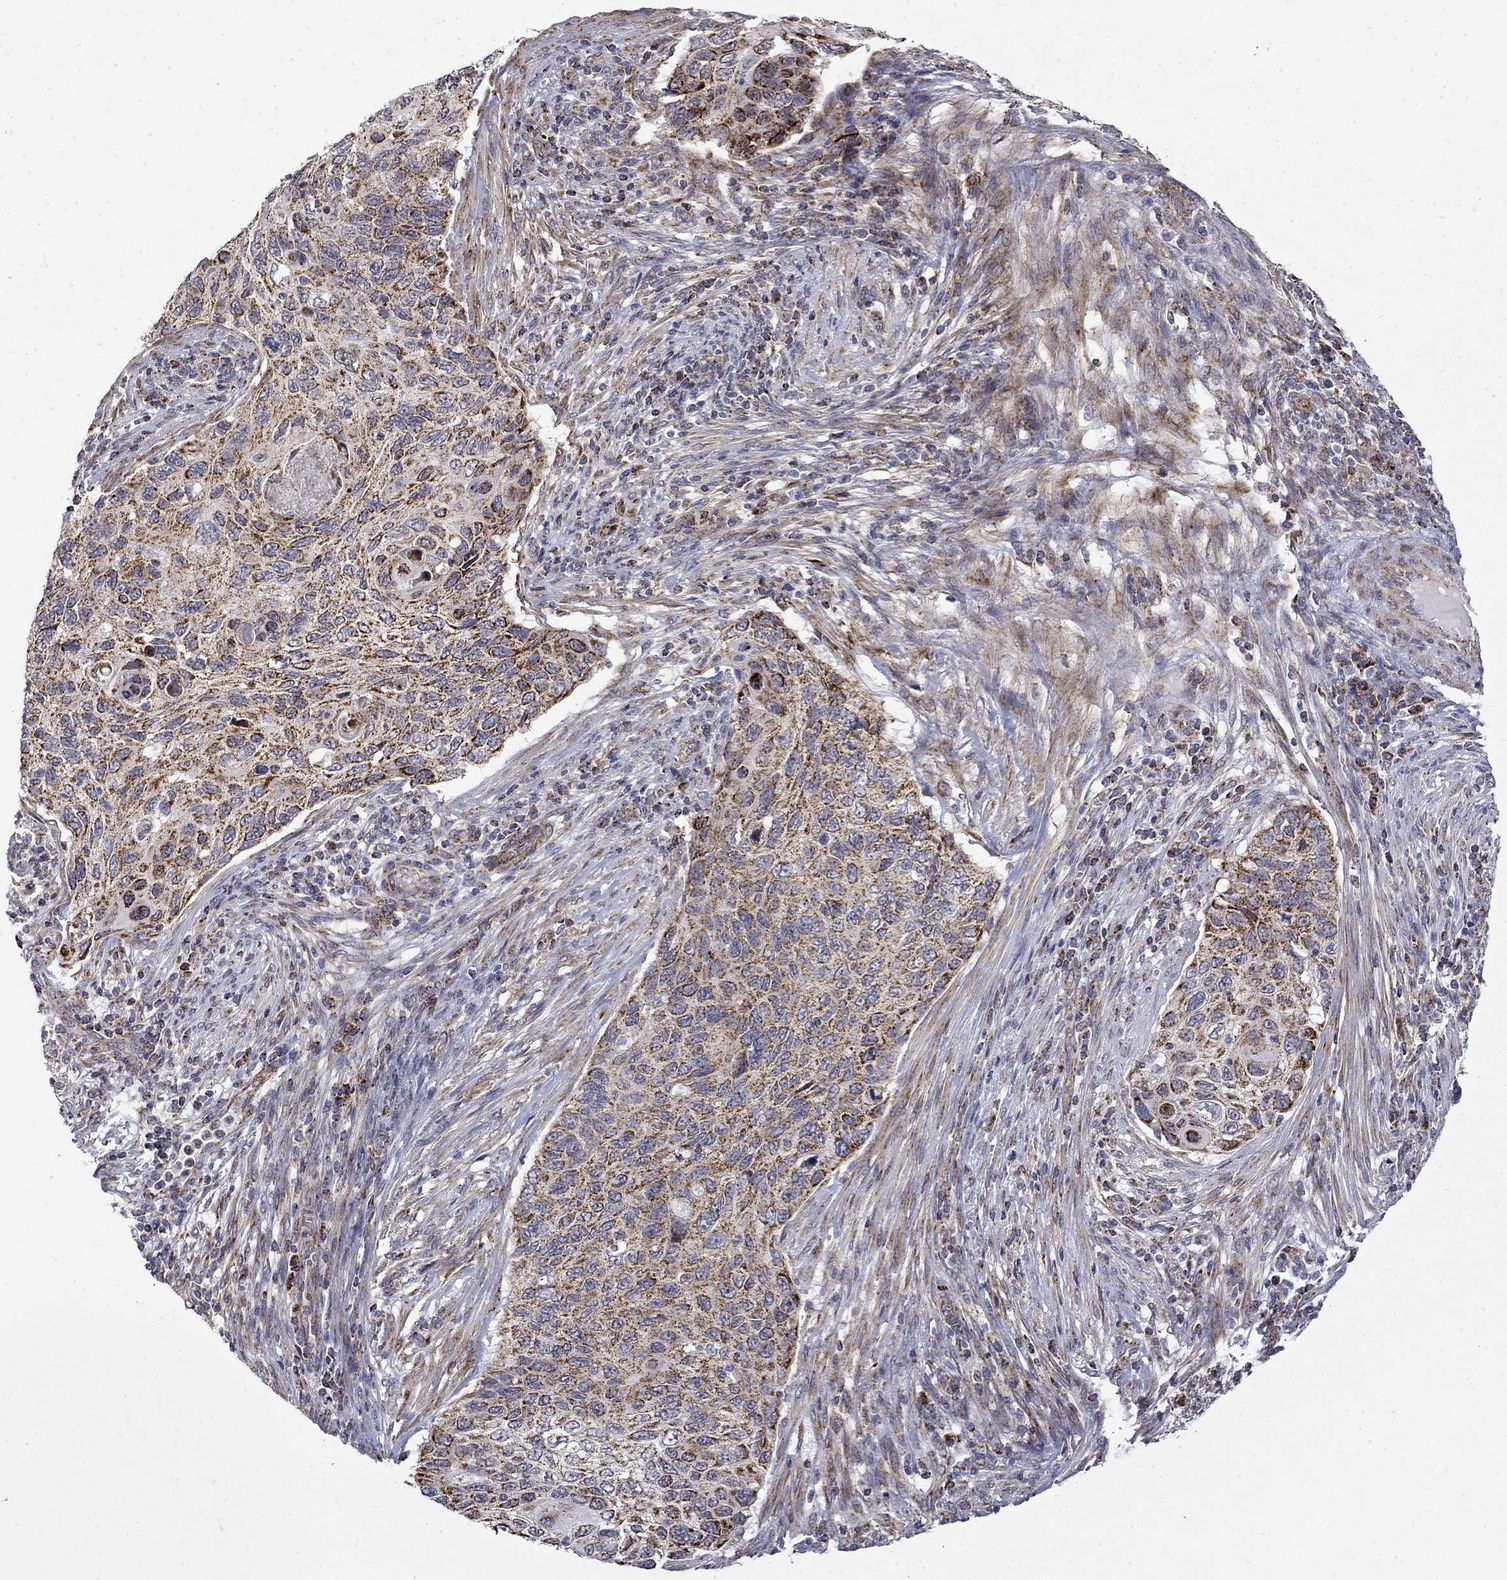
{"staining": {"intensity": "moderate", "quantity": "25%-75%", "location": "cytoplasmic/membranous"}, "tissue": "cervical cancer", "cell_type": "Tumor cells", "image_type": "cancer", "snomed": [{"axis": "morphology", "description": "Squamous cell carcinoma, NOS"}, {"axis": "topography", "description": "Cervix"}], "caption": "IHC histopathology image of human cervical cancer (squamous cell carcinoma) stained for a protein (brown), which displays medium levels of moderate cytoplasmic/membranous expression in approximately 25%-75% of tumor cells.", "gene": "PCBP3", "patient": {"sex": "female", "age": 70}}